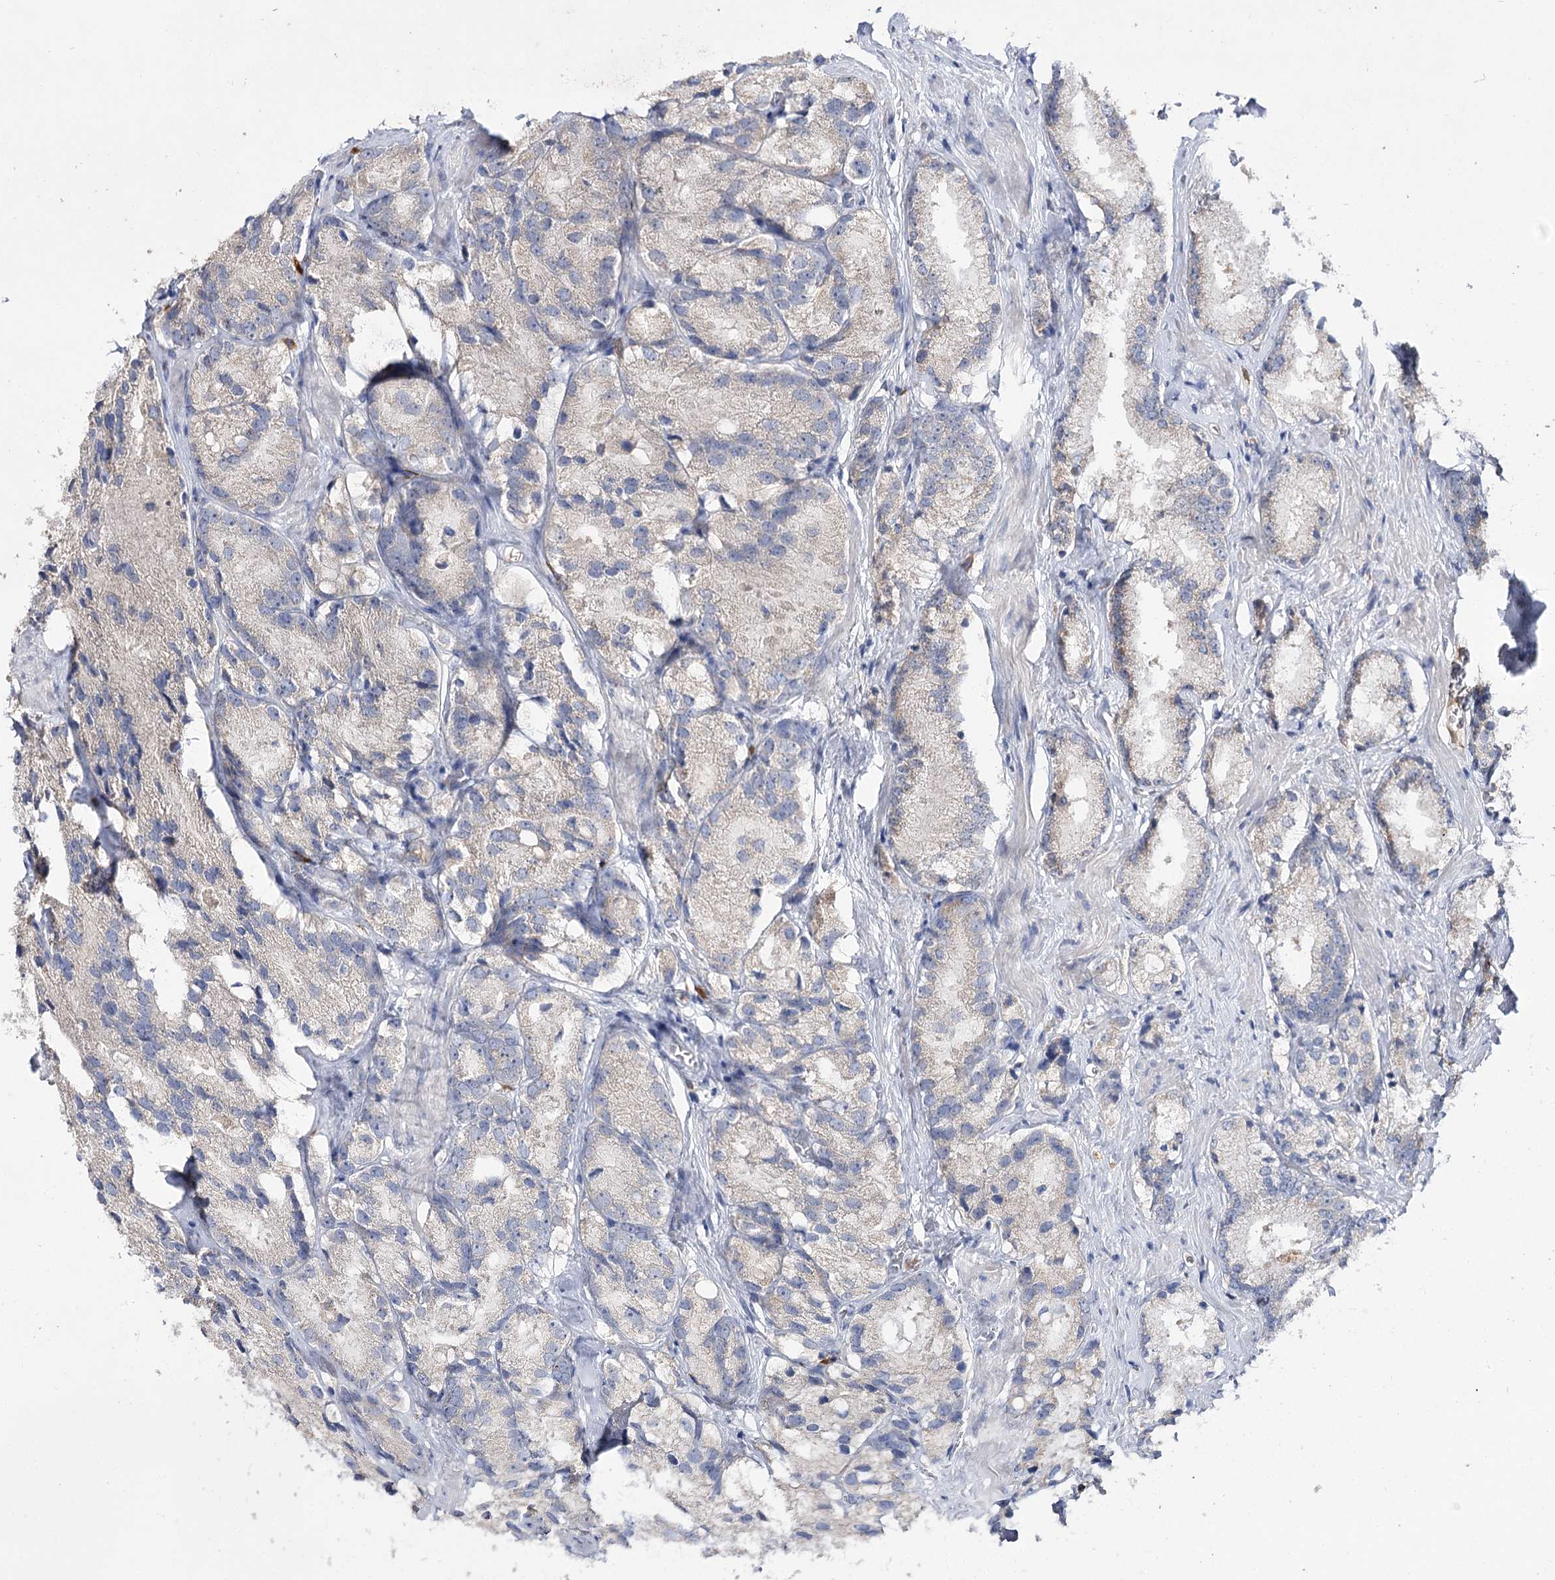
{"staining": {"intensity": "negative", "quantity": "none", "location": "none"}, "tissue": "prostate cancer", "cell_type": "Tumor cells", "image_type": "cancer", "snomed": [{"axis": "morphology", "description": "Adenocarcinoma, High grade"}, {"axis": "topography", "description": "Prostate"}], "caption": "An immunohistochemistry (IHC) micrograph of high-grade adenocarcinoma (prostate) is shown. There is no staining in tumor cells of high-grade adenocarcinoma (prostate).", "gene": "IL1RAP", "patient": {"sex": "male", "age": 66}}